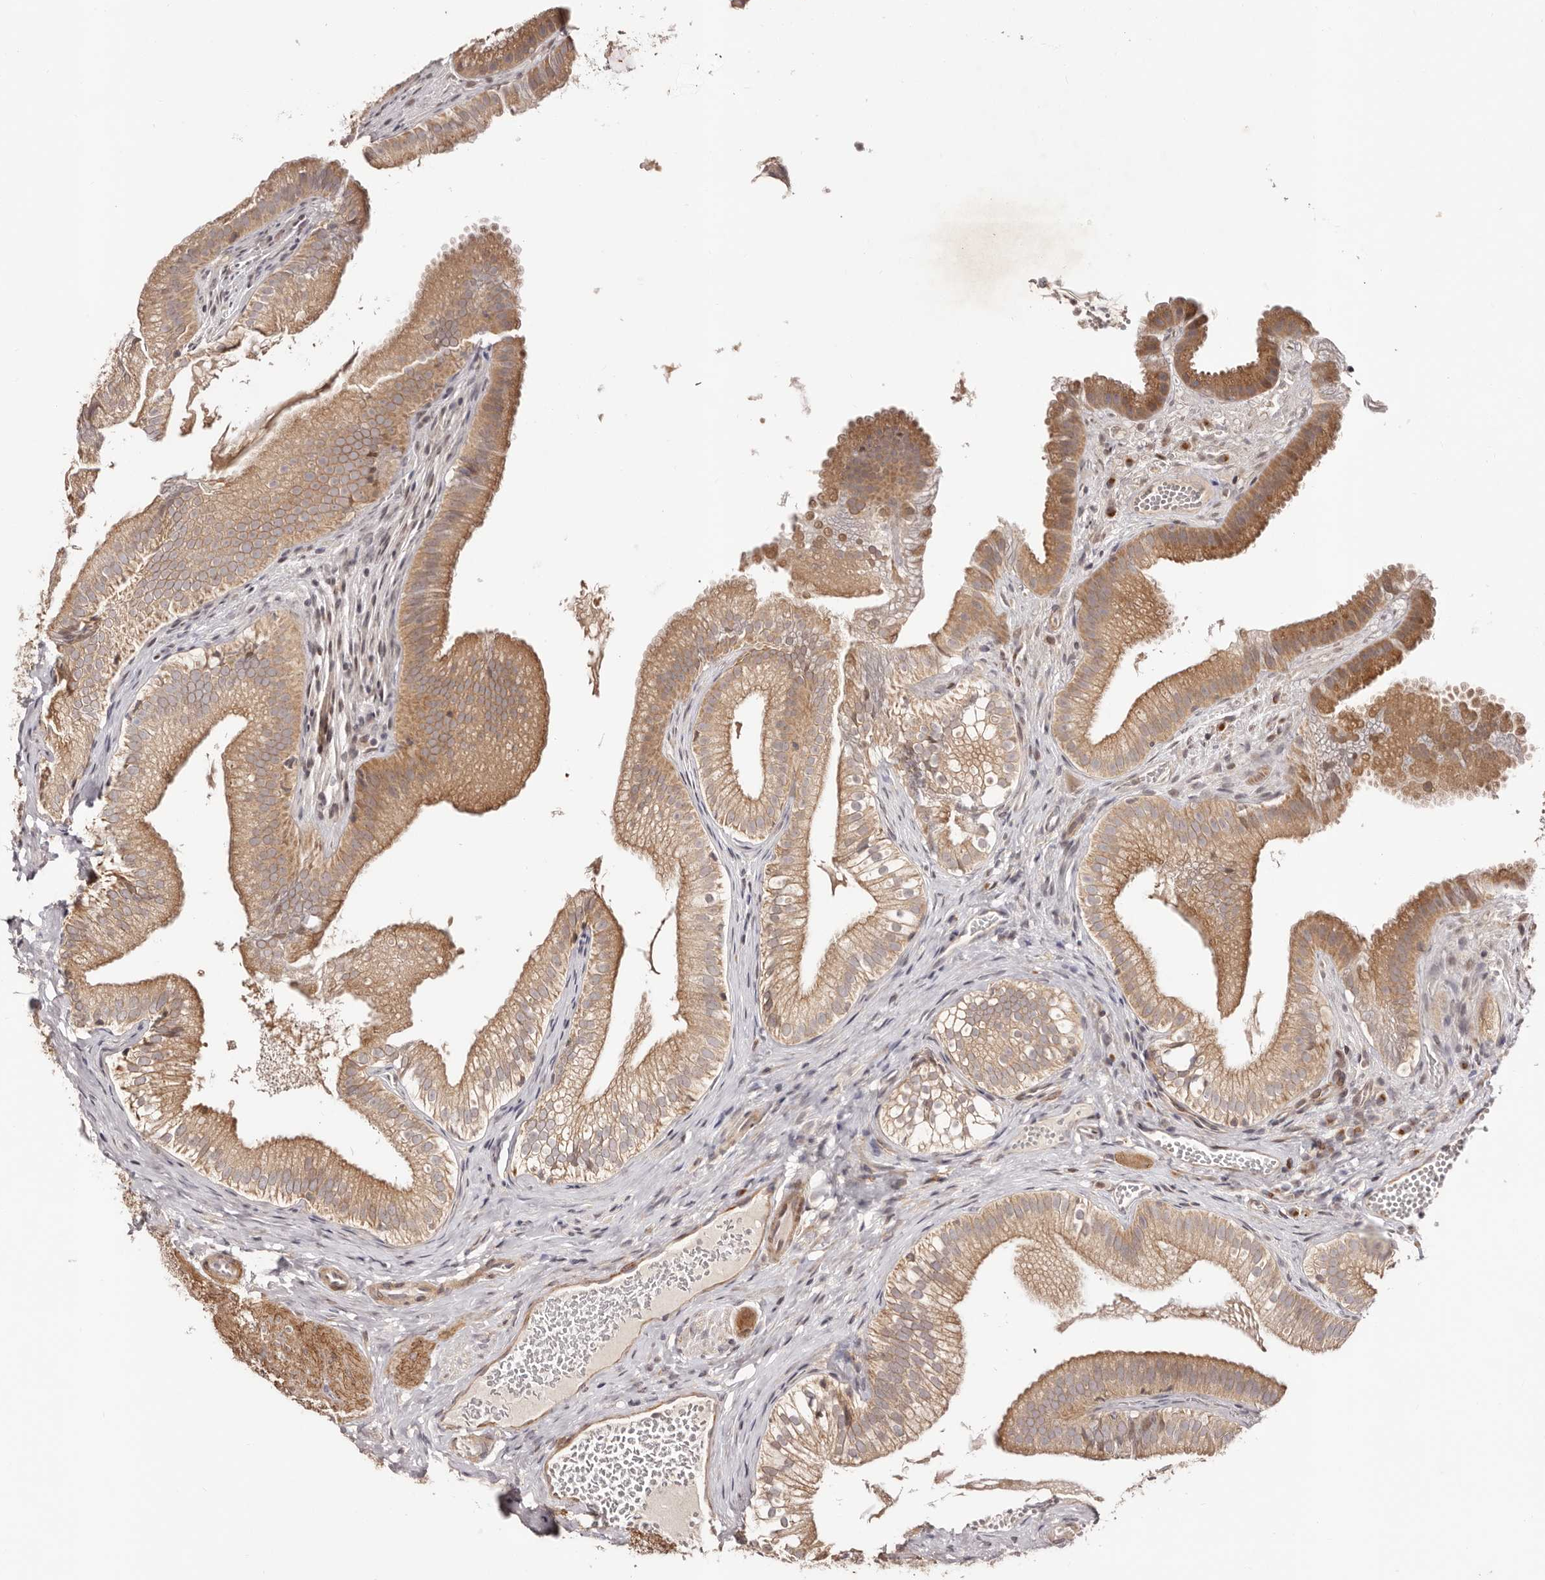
{"staining": {"intensity": "moderate", "quantity": ">75%", "location": "cytoplasmic/membranous"}, "tissue": "gallbladder", "cell_type": "Glandular cells", "image_type": "normal", "snomed": [{"axis": "morphology", "description": "Normal tissue, NOS"}, {"axis": "topography", "description": "Gallbladder"}], "caption": "A brown stain shows moderate cytoplasmic/membranous positivity of a protein in glandular cells of normal gallbladder. (Stains: DAB (3,3'-diaminobenzidine) in brown, nuclei in blue, Microscopy: brightfield microscopy at high magnification).", "gene": "MICAL2", "patient": {"sex": "female", "age": 30}}